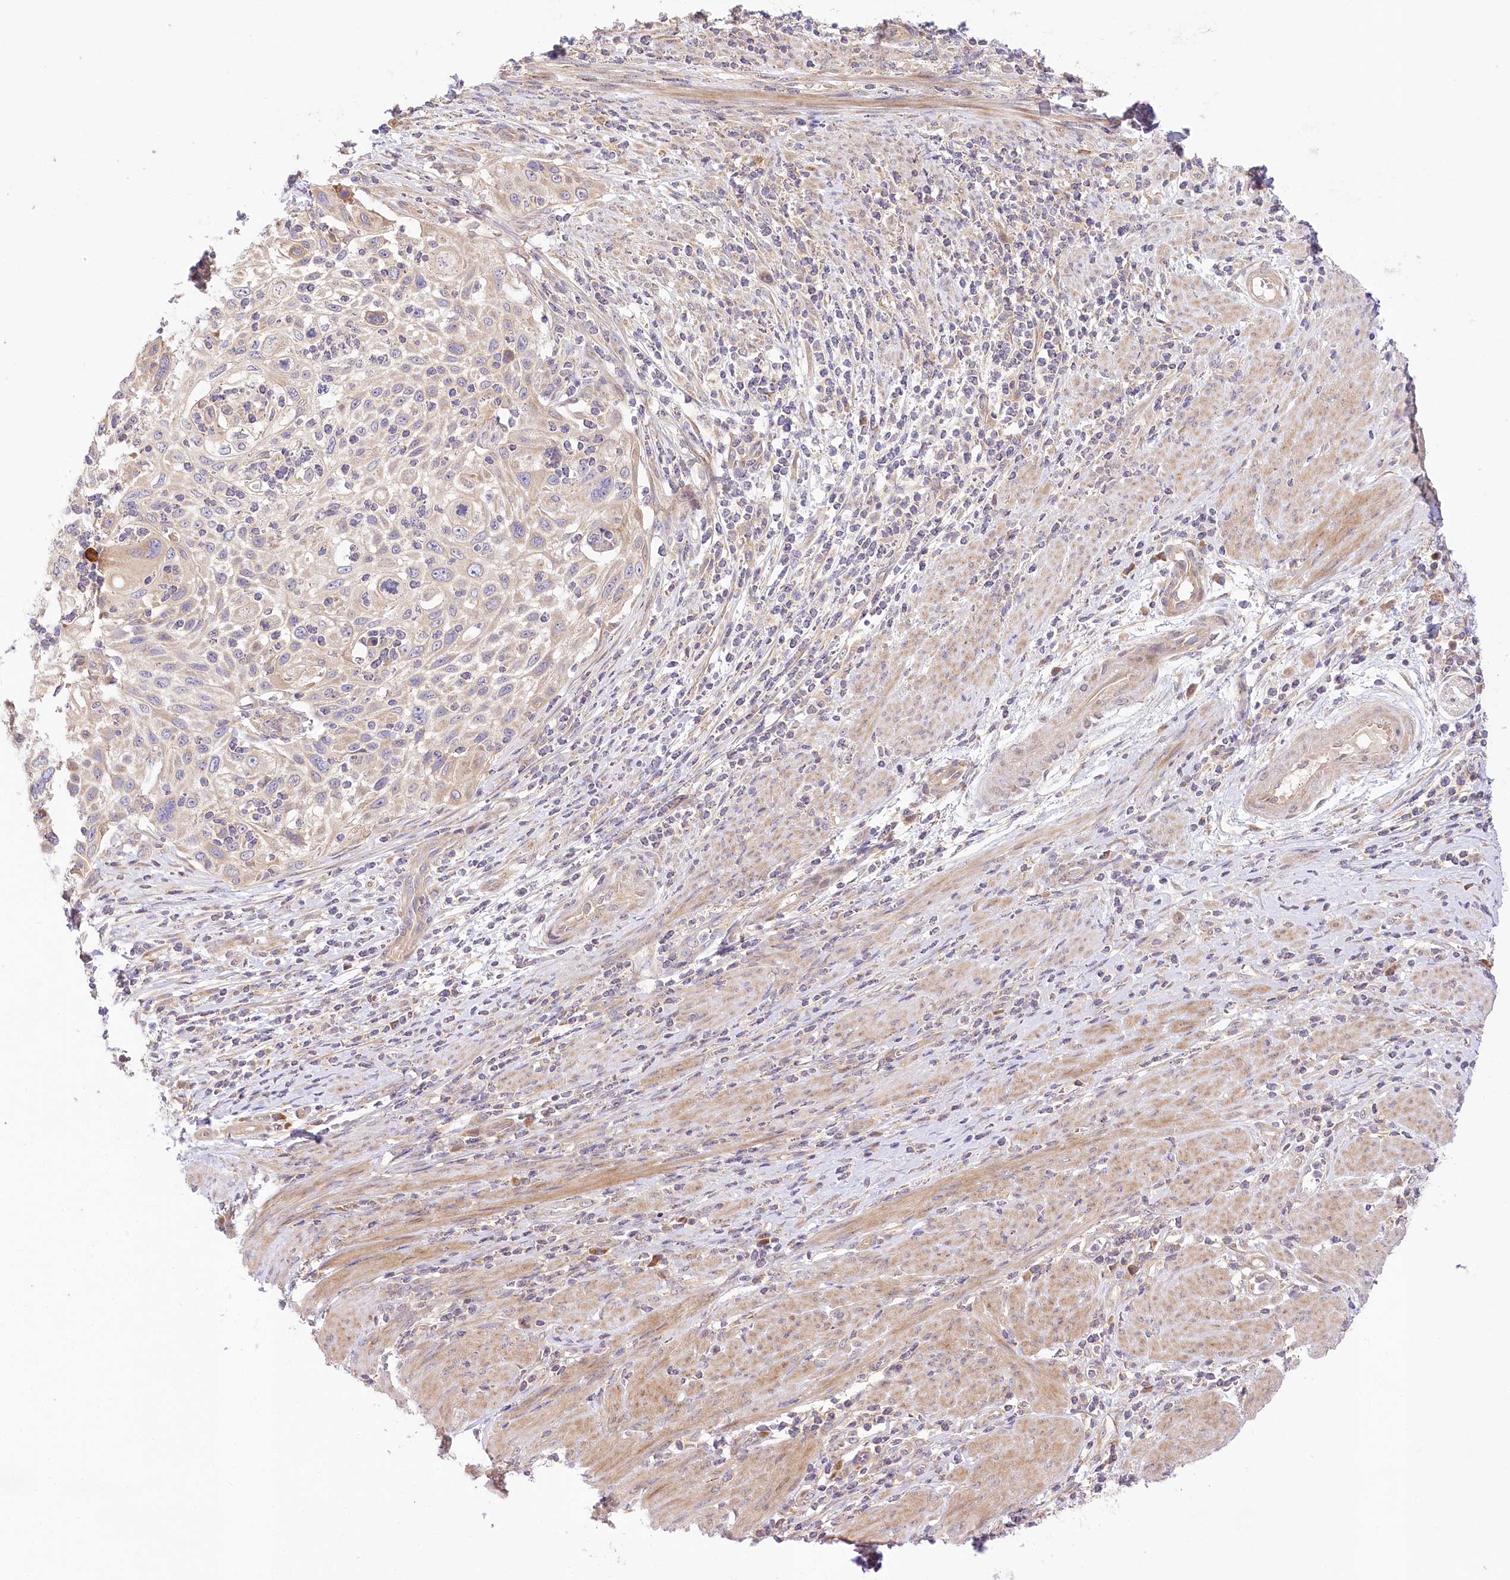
{"staining": {"intensity": "negative", "quantity": "none", "location": "none"}, "tissue": "cervical cancer", "cell_type": "Tumor cells", "image_type": "cancer", "snomed": [{"axis": "morphology", "description": "Squamous cell carcinoma, NOS"}, {"axis": "topography", "description": "Cervix"}], "caption": "The histopathology image exhibits no significant expression in tumor cells of cervical cancer.", "gene": "PYROXD1", "patient": {"sex": "female", "age": 70}}